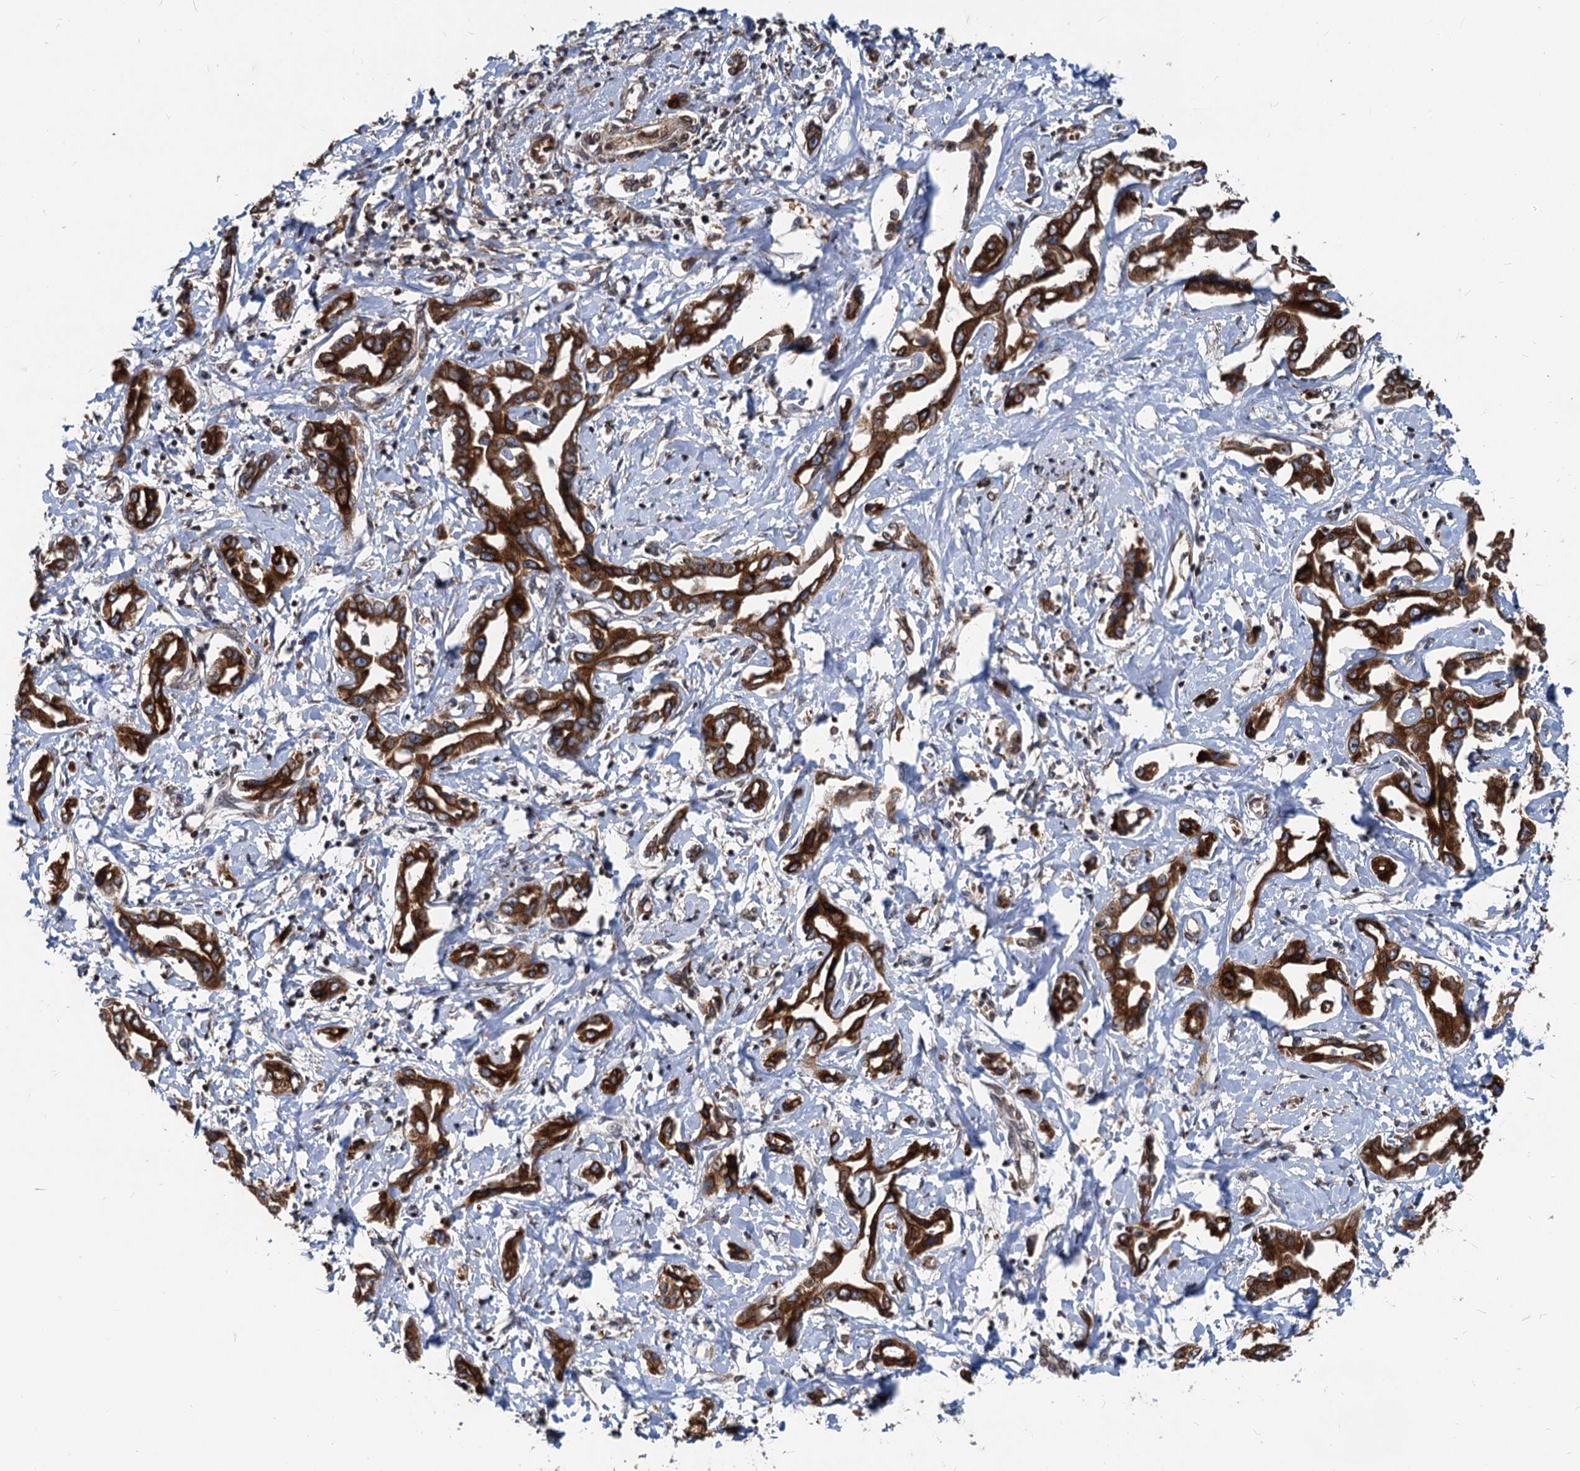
{"staining": {"intensity": "strong", "quantity": ">75%", "location": "cytoplasmic/membranous"}, "tissue": "liver cancer", "cell_type": "Tumor cells", "image_type": "cancer", "snomed": [{"axis": "morphology", "description": "Cholangiocarcinoma"}, {"axis": "topography", "description": "Liver"}], "caption": "Human liver cancer (cholangiocarcinoma) stained with a protein marker exhibits strong staining in tumor cells.", "gene": "STIM1", "patient": {"sex": "male", "age": 59}}